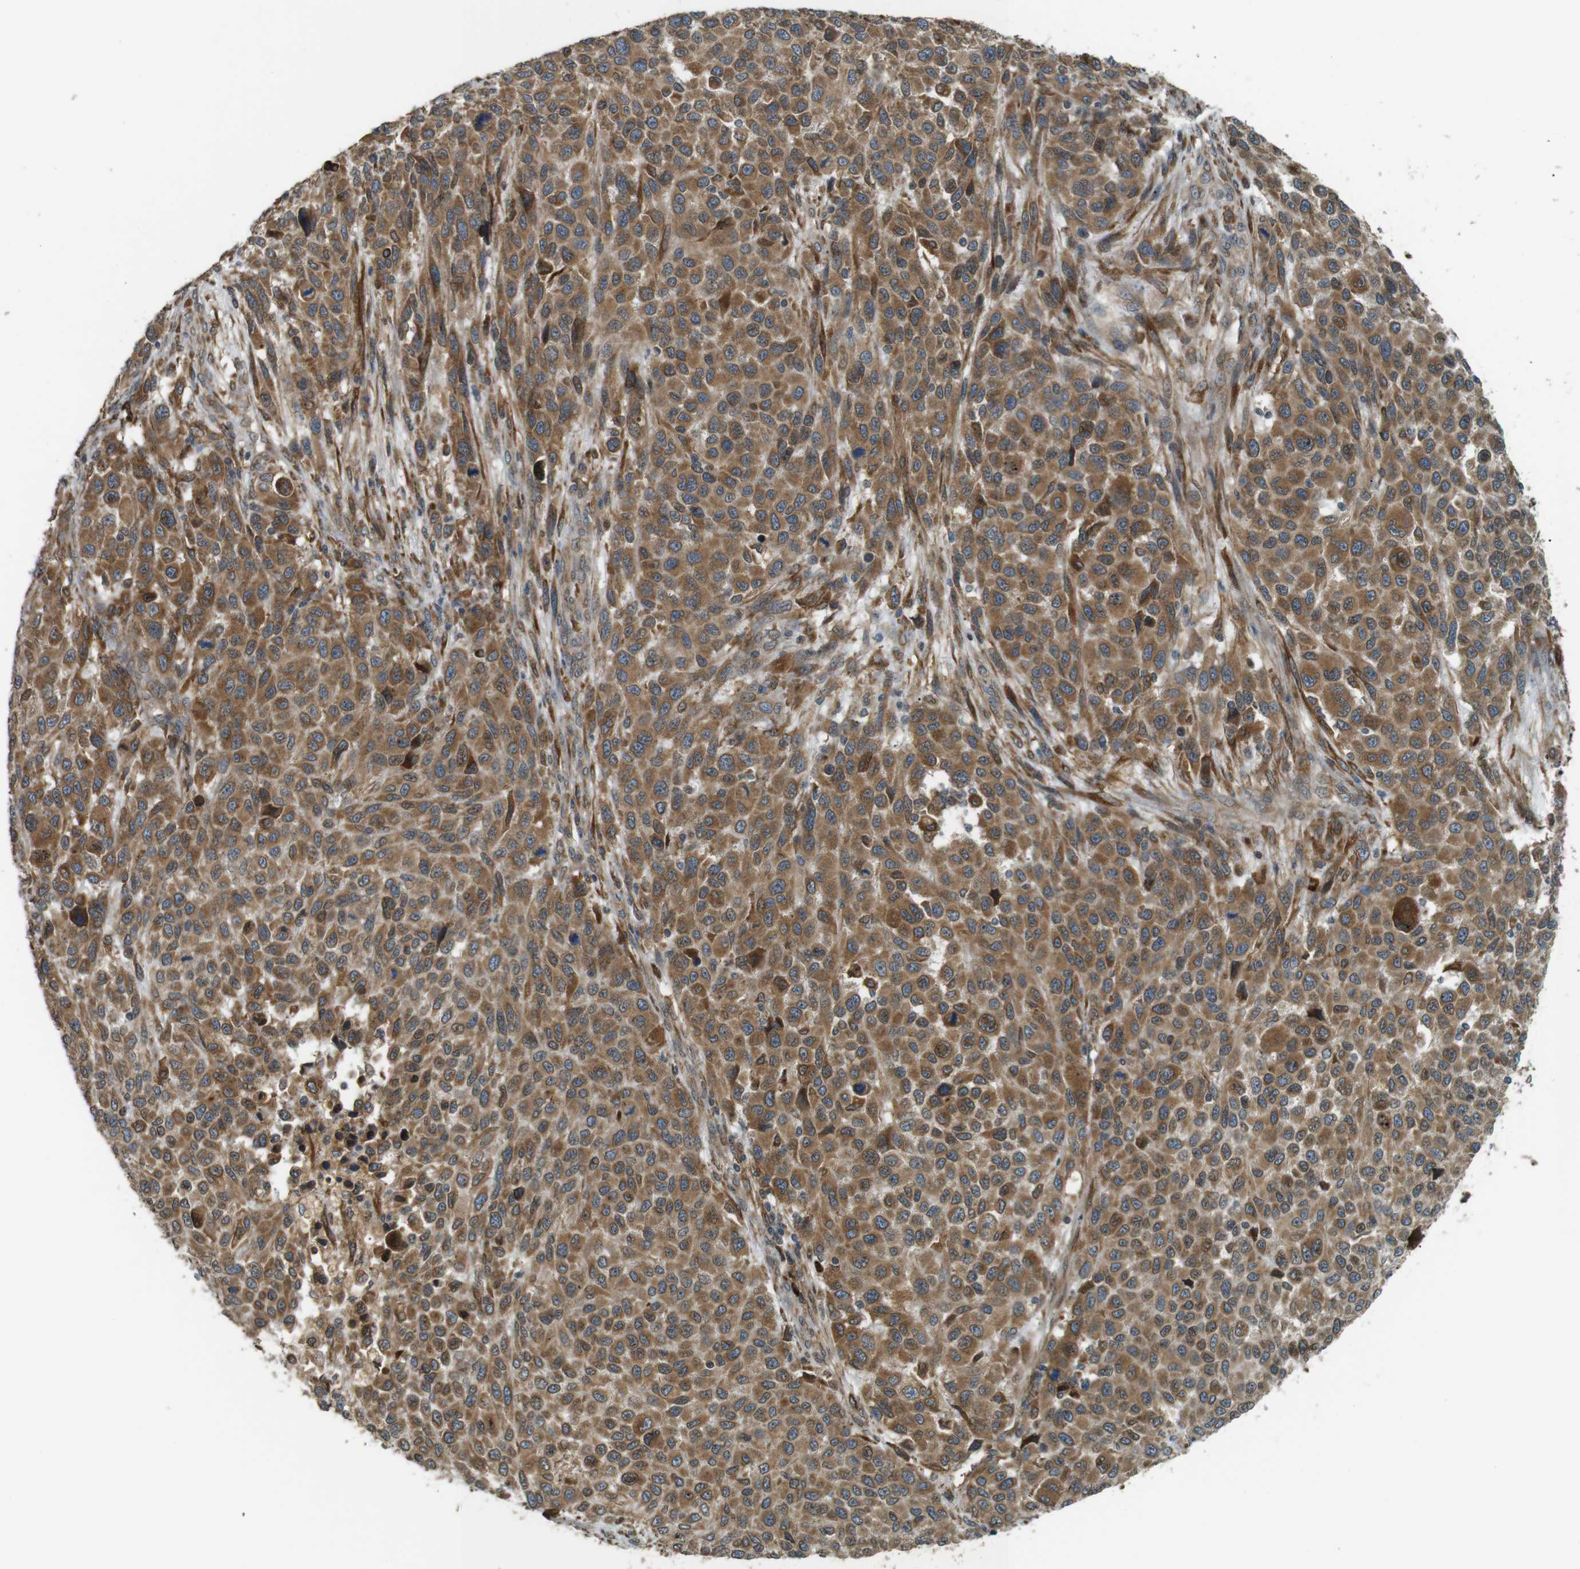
{"staining": {"intensity": "moderate", "quantity": ">75%", "location": "cytoplasmic/membranous"}, "tissue": "melanoma", "cell_type": "Tumor cells", "image_type": "cancer", "snomed": [{"axis": "morphology", "description": "Malignant melanoma, Metastatic site"}, {"axis": "topography", "description": "Lymph node"}], "caption": "DAB immunohistochemical staining of melanoma reveals moderate cytoplasmic/membranous protein positivity in about >75% of tumor cells.", "gene": "TMED4", "patient": {"sex": "male", "age": 61}}